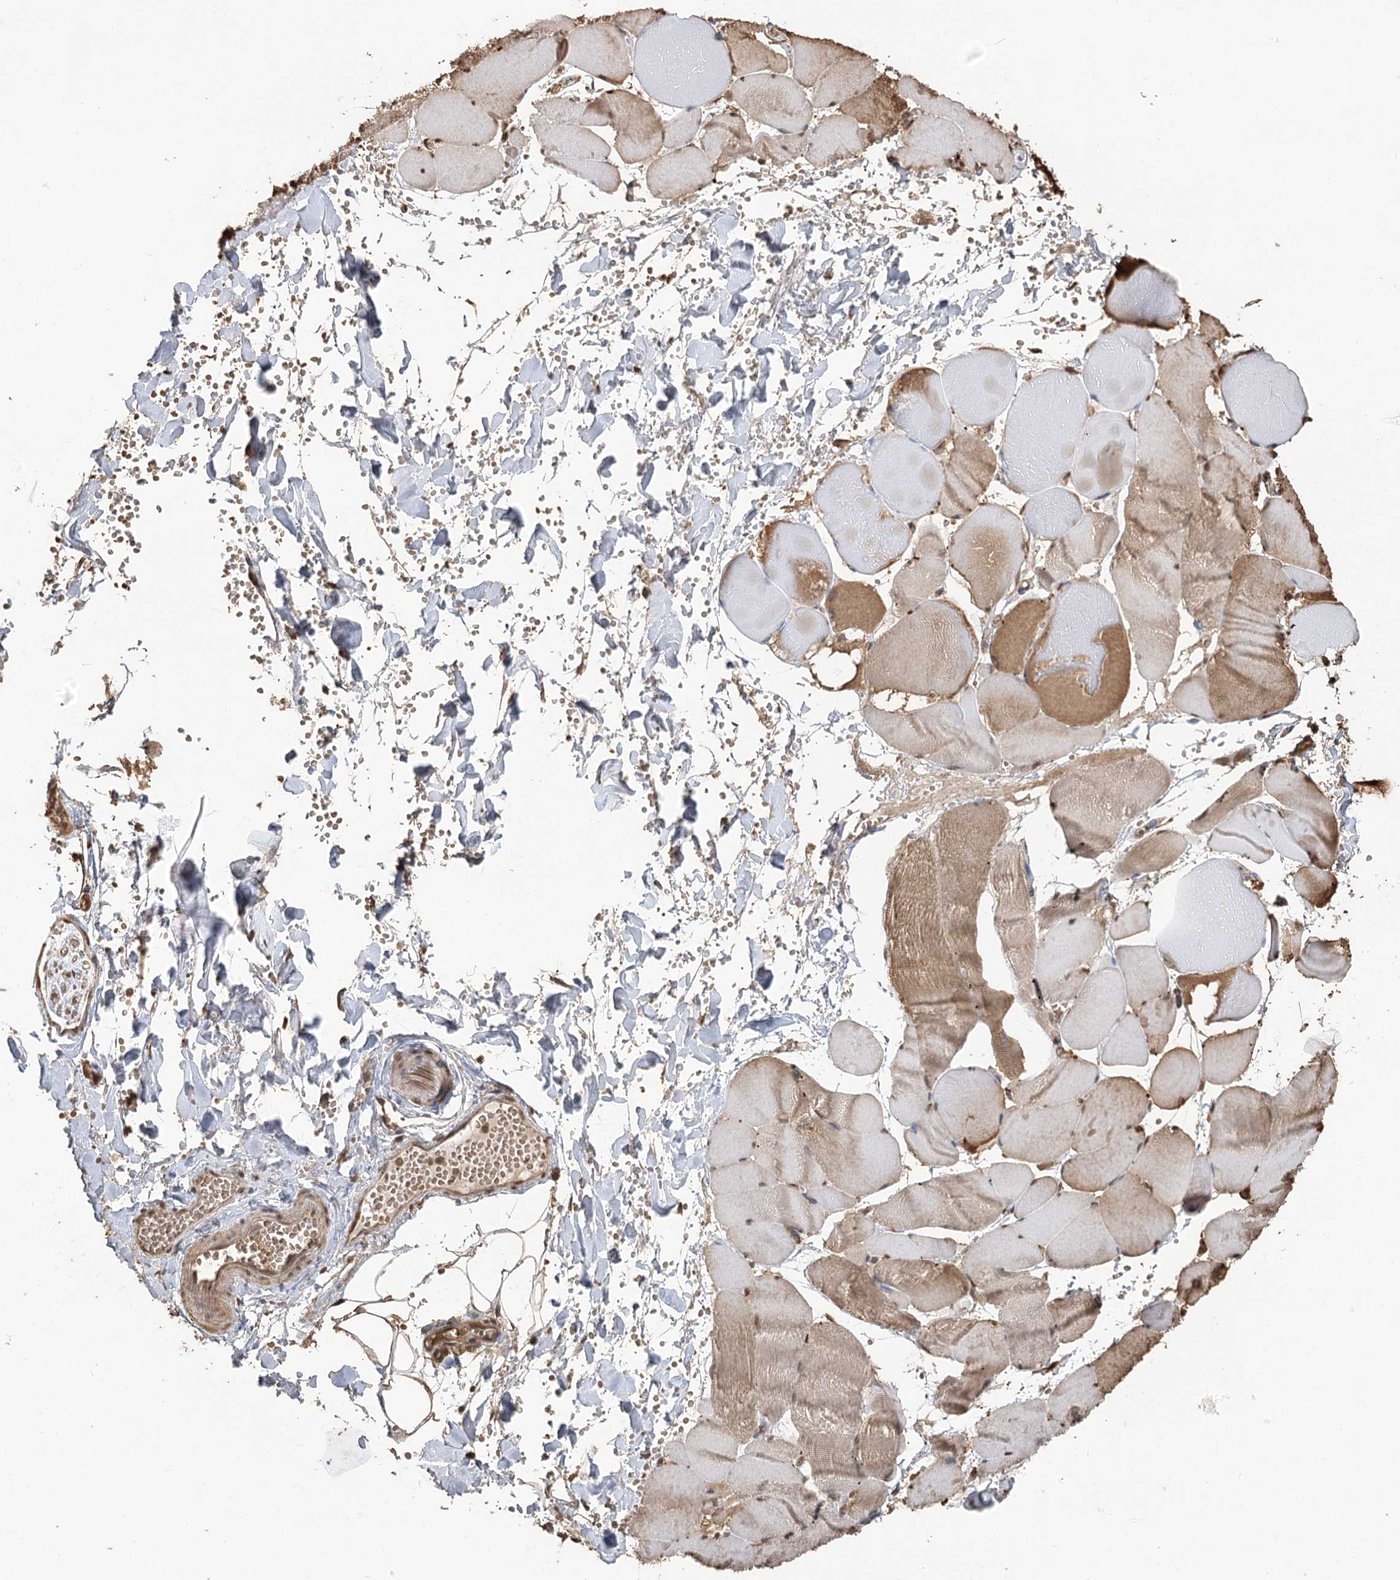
{"staining": {"intensity": "strong", "quantity": ">75%", "location": "cytoplasmic/membranous,nuclear"}, "tissue": "adipose tissue", "cell_type": "Adipocytes", "image_type": "normal", "snomed": [{"axis": "morphology", "description": "Normal tissue, NOS"}, {"axis": "topography", "description": "Skeletal muscle"}, {"axis": "topography", "description": "Peripheral nerve tissue"}], "caption": "Immunohistochemistry (IHC) image of normal adipose tissue stained for a protein (brown), which displays high levels of strong cytoplasmic/membranous,nuclear staining in approximately >75% of adipocytes.", "gene": "PLCH1", "patient": {"sex": "female", "age": 55}}